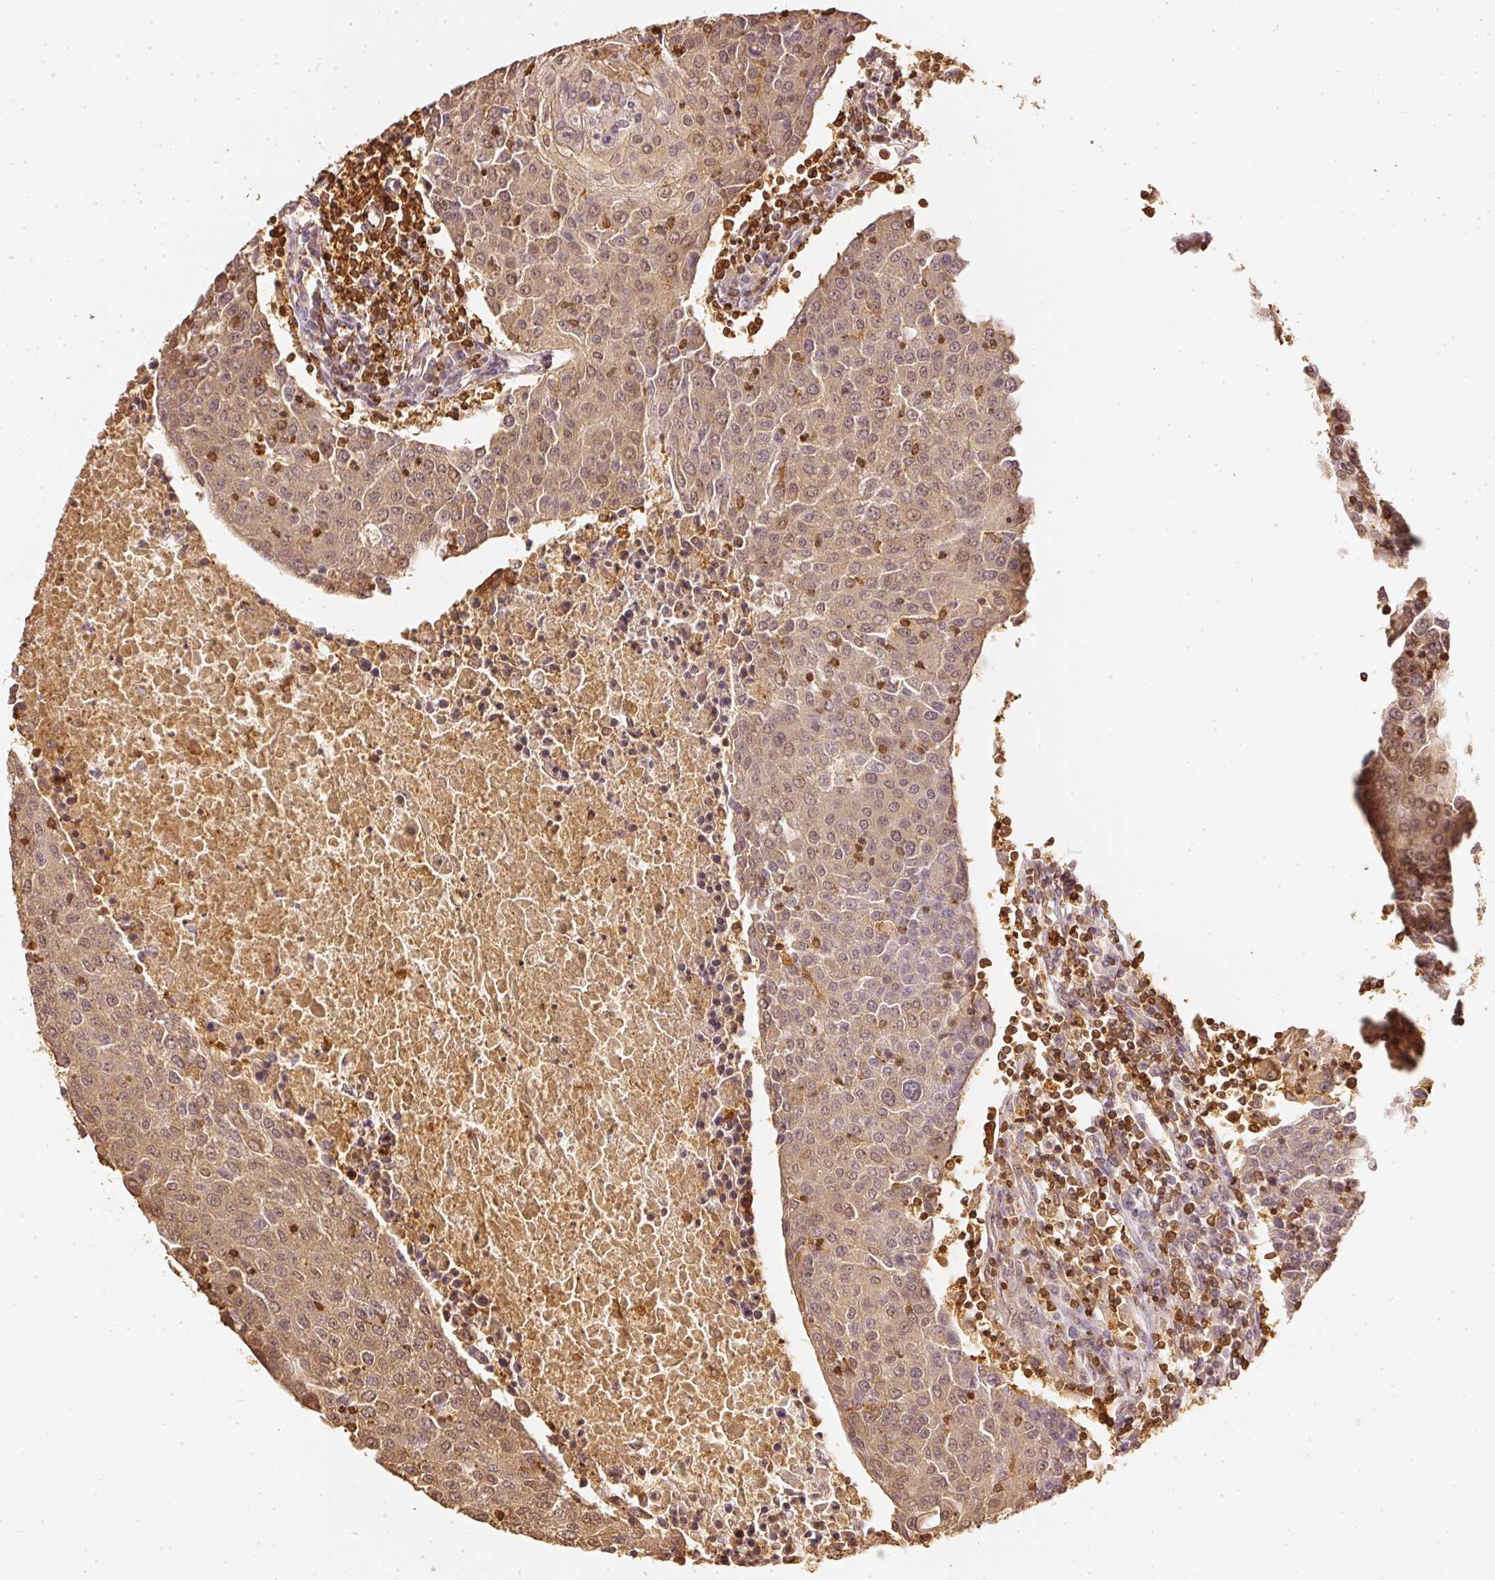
{"staining": {"intensity": "weak", "quantity": ">75%", "location": "cytoplasmic/membranous,nuclear"}, "tissue": "urothelial cancer", "cell_type": "Tumor cells", "image_type": "cancer", "snomed": [{"axis": "morphology", "description": "Urothelial carcinoma, High grade"}, {"axis": "topography", "description": "Urinary bladder"}], "caption": "Protein staining shows weak cytoplasmic/membranous and nuclear positivity in about >75% of tumor cells in urothelial carcinoma (high-grade).", "gene": "PFN1", "patient": {"sex": "female", "age": 85}}